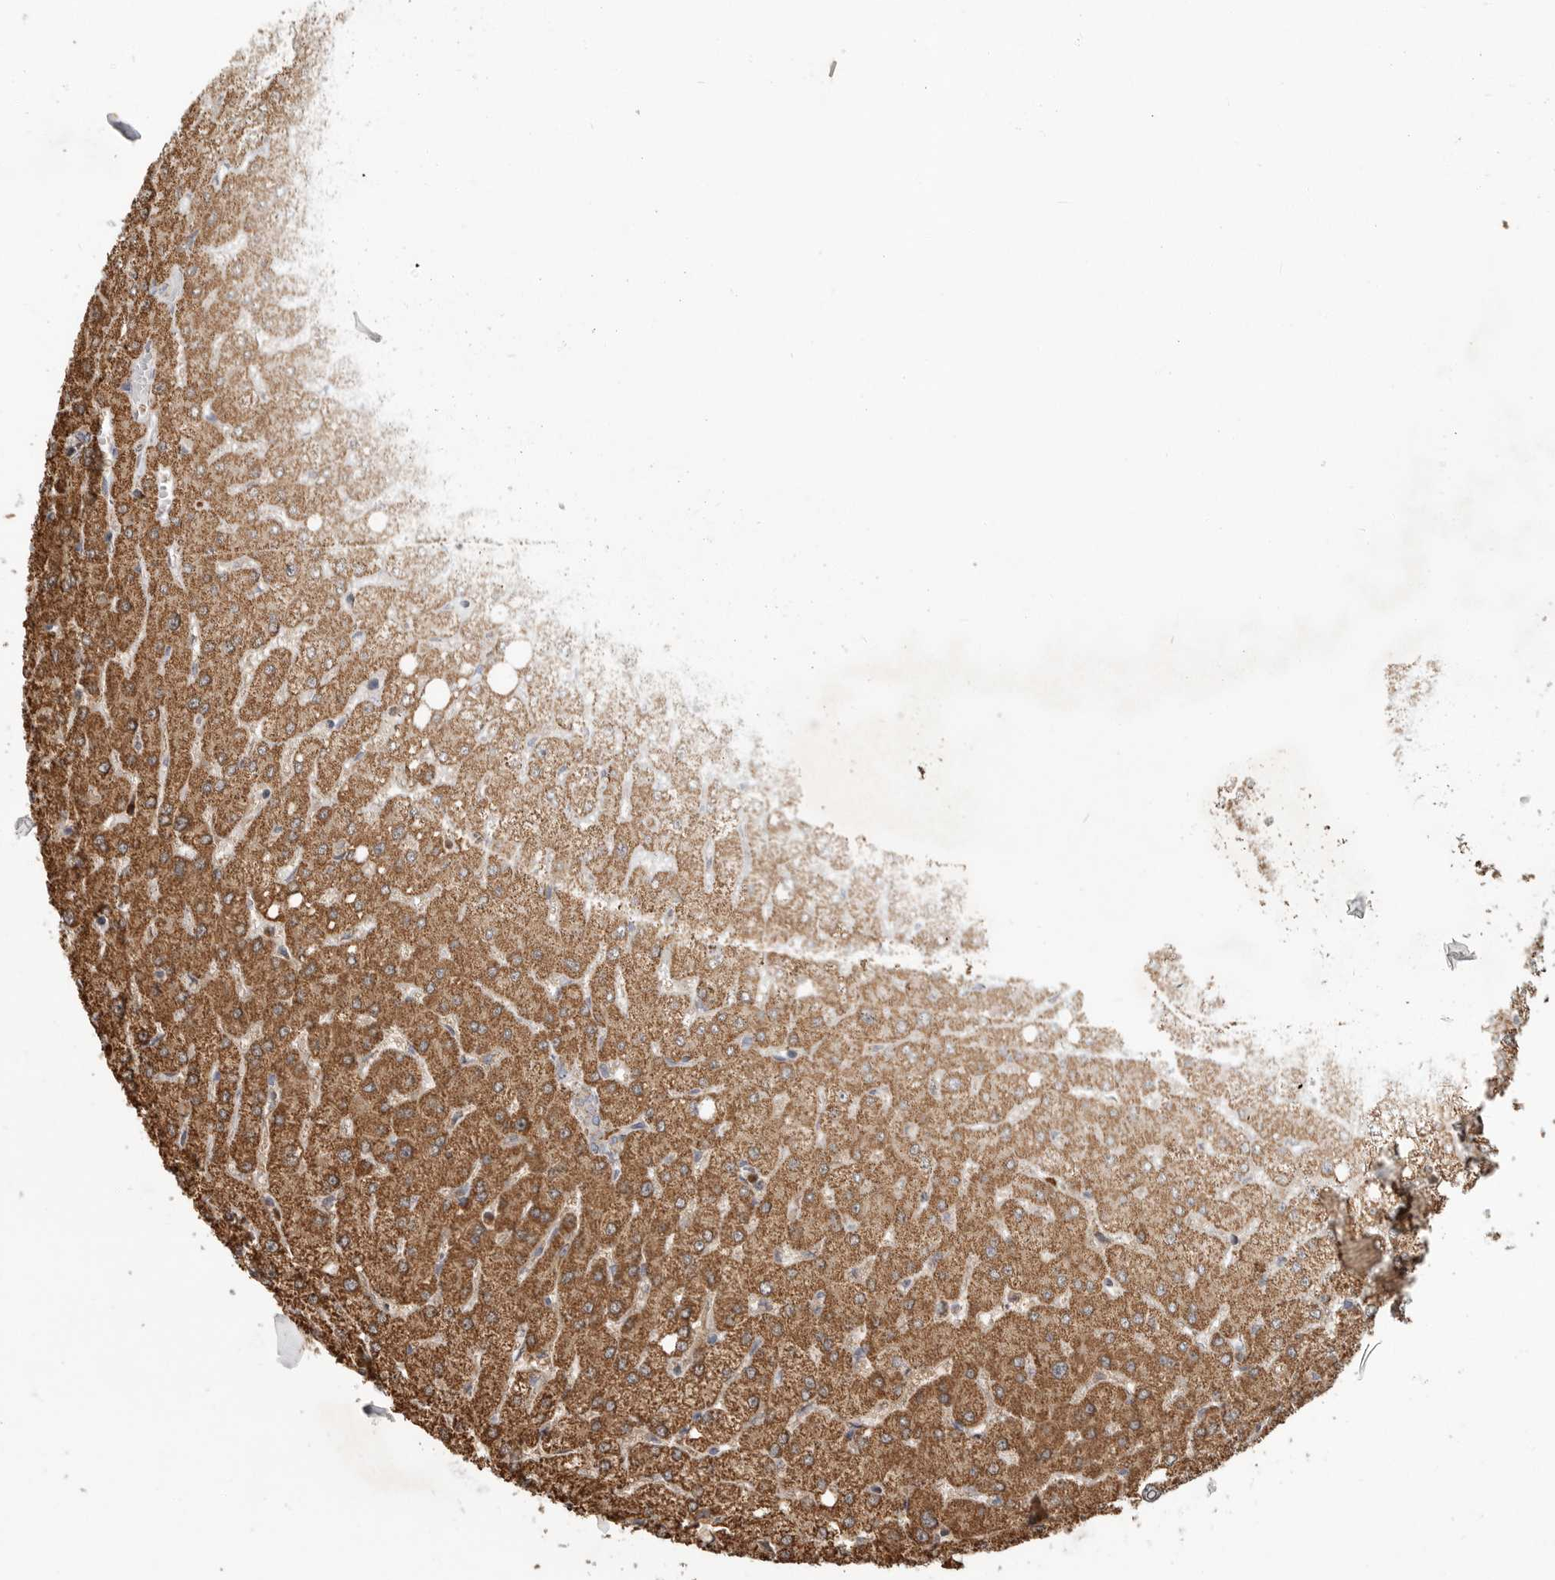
{"staining": {"intensity": "moderate", "quantity": "<25%", "location": "cytoplasmic/membranous"}, "tissue": "liver", "cell_type": "Cholangiocytes", "image_type": "normal", "snomed": [{"axis": "morphology", "description": "Normal tissue, NOS"}, {"axis": "topography", "description": "Liver"}], "caption": "Immunohistochemical staining of benign human liver displays <25% levels of moderate cytoplasmic/membranous protein positivity in about <25% of cholangiocytes. Using DAB (3,3'-diaminobenzidine) (brown) and hematoxylin (blue) stains, captured at high magnification using brightfield microscopy.", "gene": "GCNT2", "patient": {"sex": "female", "age": 54}}